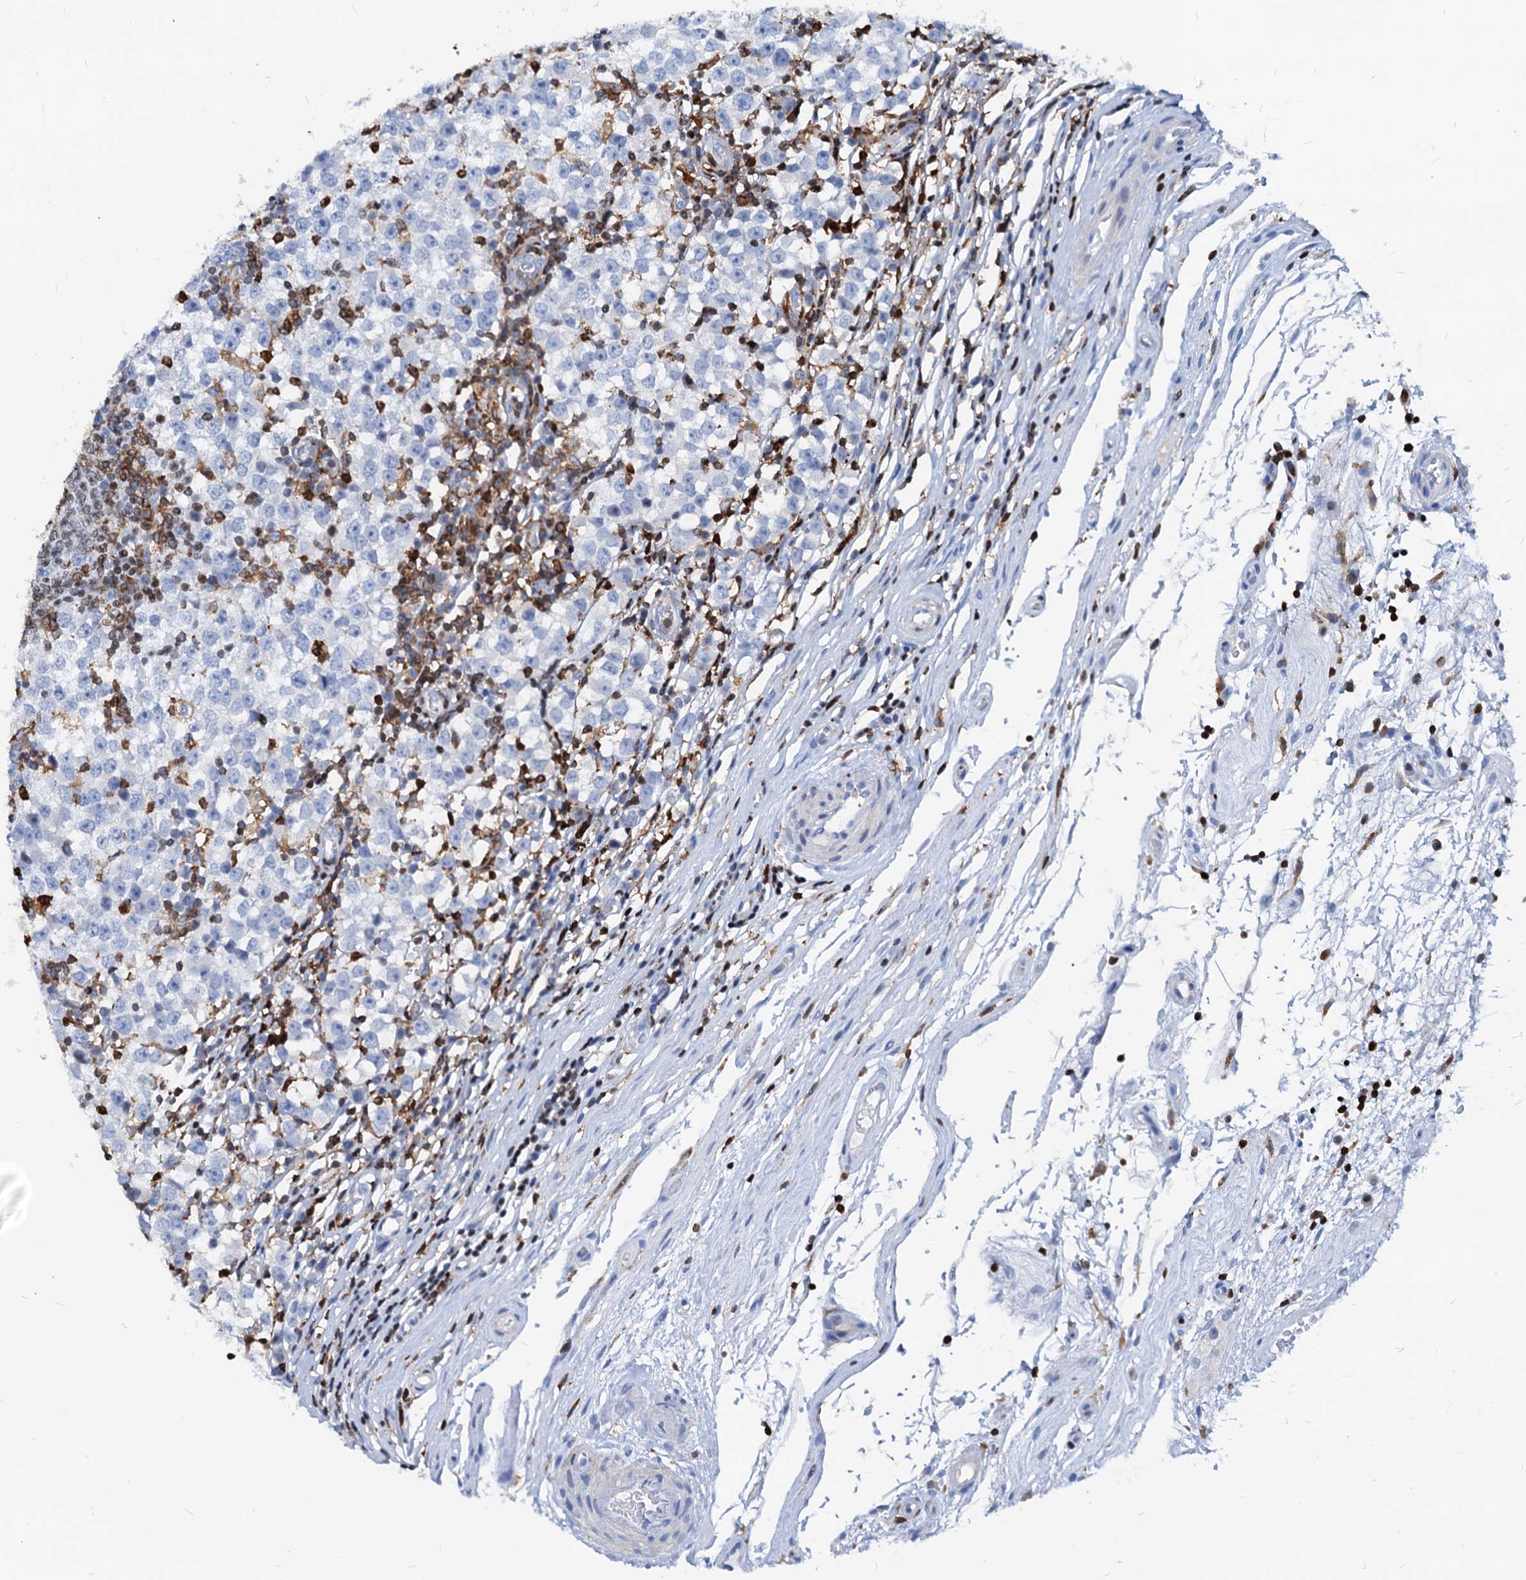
{"staining": {"intensity": "negative", "quantity": "none", "location": "none"}, "tissue": "testis cancer", "cell_type": "Tumor cells", "image_type": "cancer", "snomed": [{"axis": "morphology", "description": "Seminoma, NOS"}, {"axis": "topography", "description": "Testis"}], "caption": "Testis cancer was stained to show a protein in brown. There is no significant expression in tumor cells. The staining was performed using DAB (3,3'-diaminobenzidine) to visualize the protein expression in brown, while the nuclei were stained in blue with hematoxylin (Magnification: 20x).", "gene": "LCP2", "patient": {"sex": "male", "age": 65}}